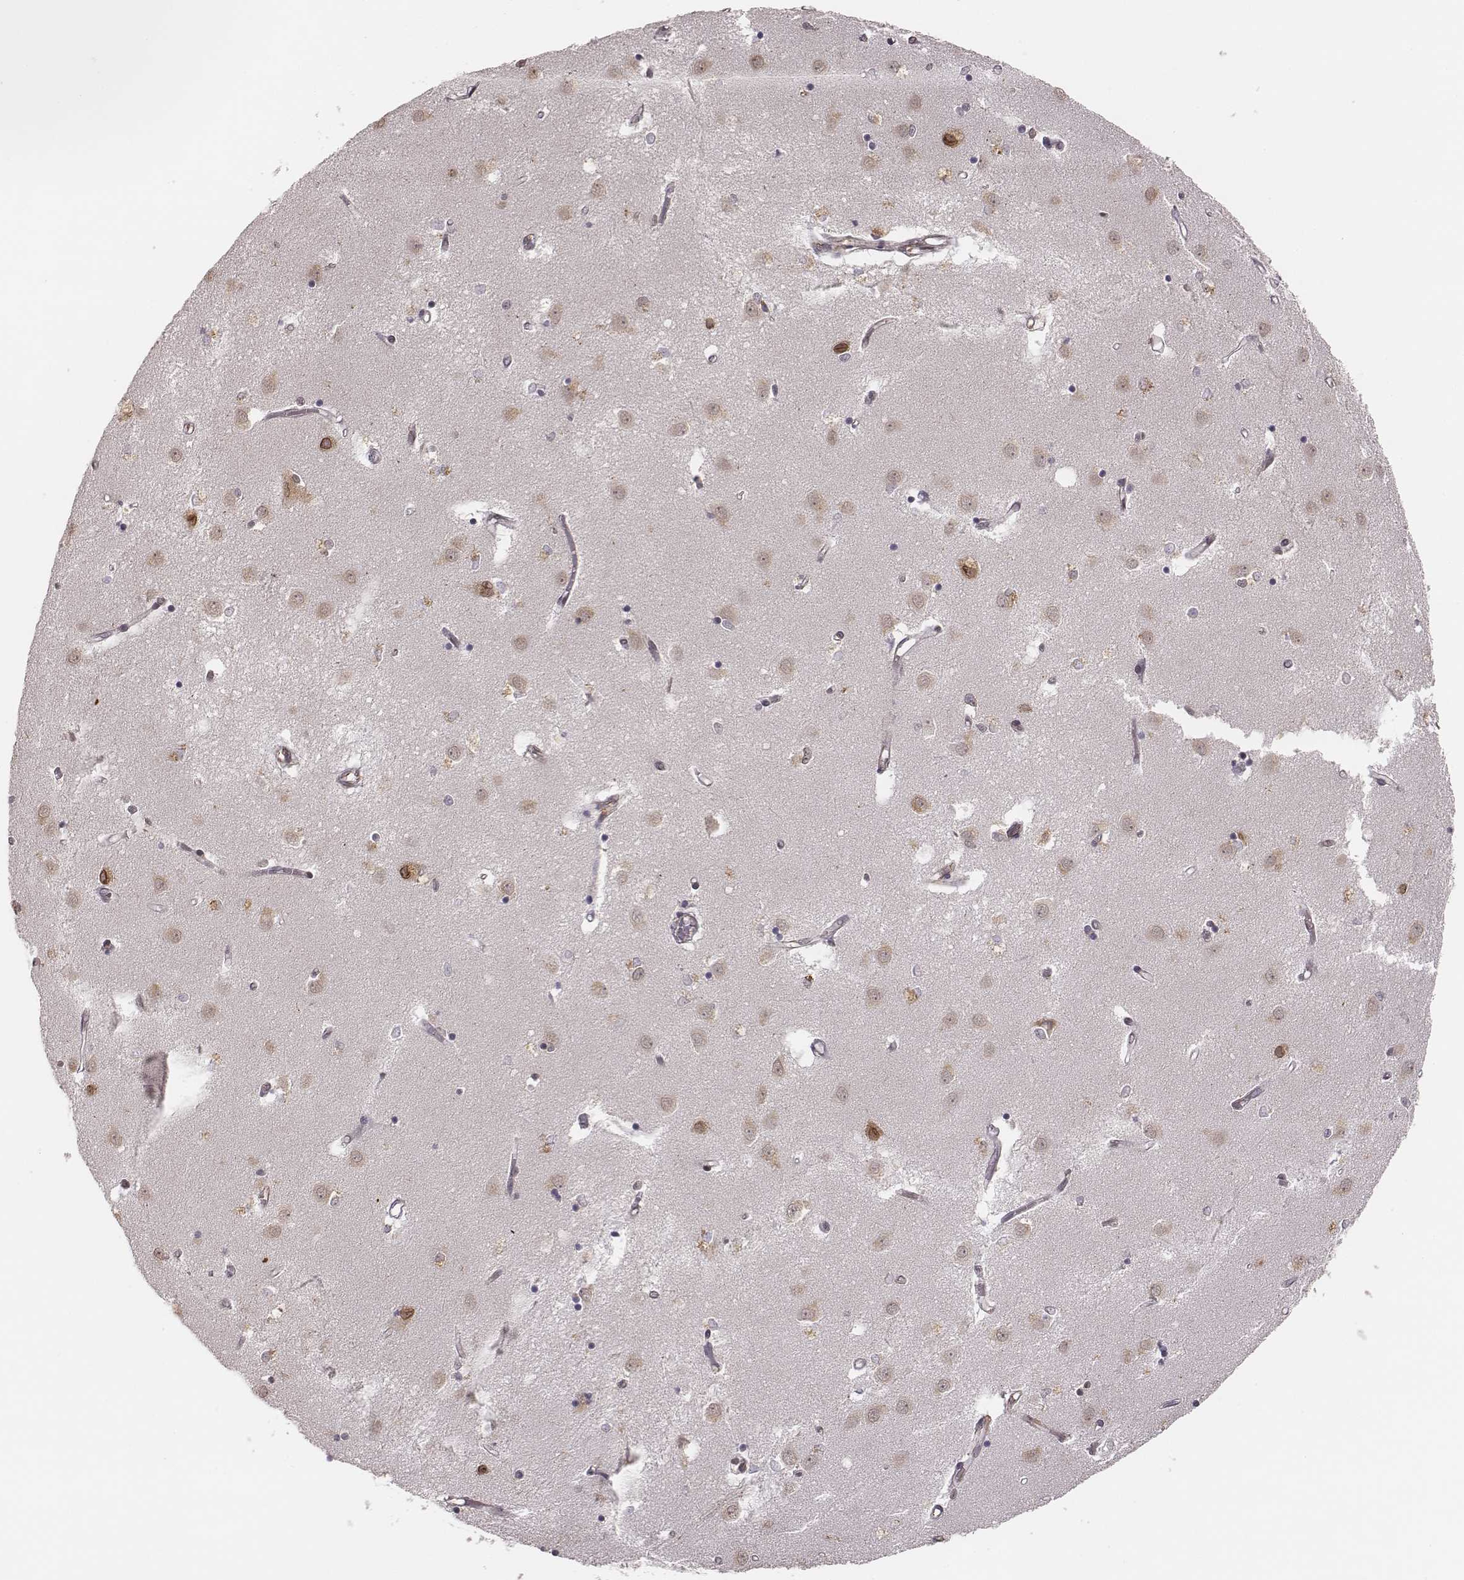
{"staining": {"intensity": "negative", "quantity": "none", "location": "none"}, "tissue": "caudate", "cell_type": "Glial cells", "image_type": "normal", "snomed": [{"axis": "morphology", "description": "Normal tissue, NOS"}, {"axis": "topography", "description": "Lateral ventricle wall"}], "caption": "DAB (3,3'-diaminobenzidine) immunohistochemical staining of normal caudate reveals no significant positivity in glial cells.", "gene": "WDR59", "patient": {"sex": "male", "age": 54}}